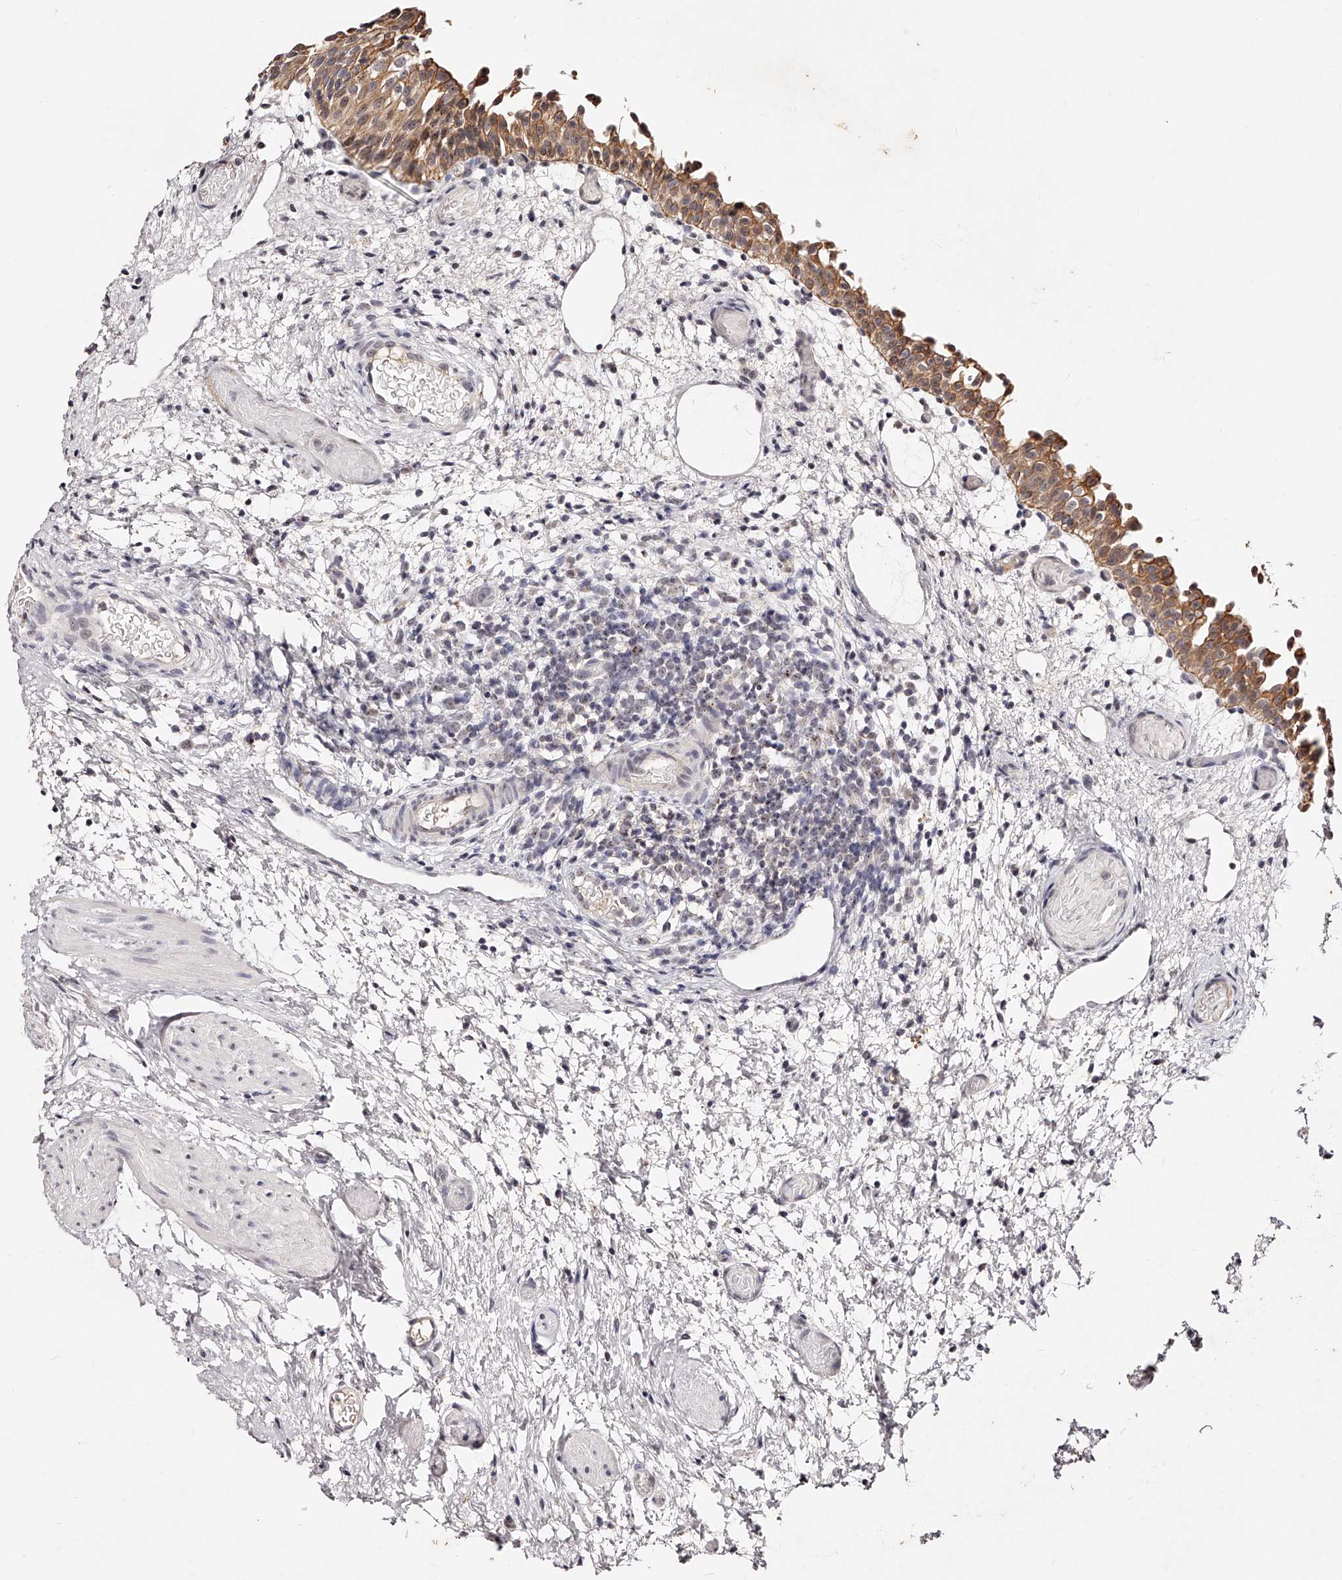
{"staining": {"intensity": "moderate", "quantity": ">75%", "location": "cytoplasmic/membranous"}, "tissue": "urinary bladder", "cell_type": "Urothelial cells", "image_type": "normal", "snomed": [{"axis": "morphology", "description": "Normal tissue, NOS"}, {"axis": "topography", "description": "Urinary bladder"}], "caption": "Normal urinary bladder exhibits moderate cytoplasmic/membranous staining in about >75% of urothelial cells, visualized by immunohistochemistry.", "gene": "PHACTR1", "patient": {"sex": "male", "age": 1}}